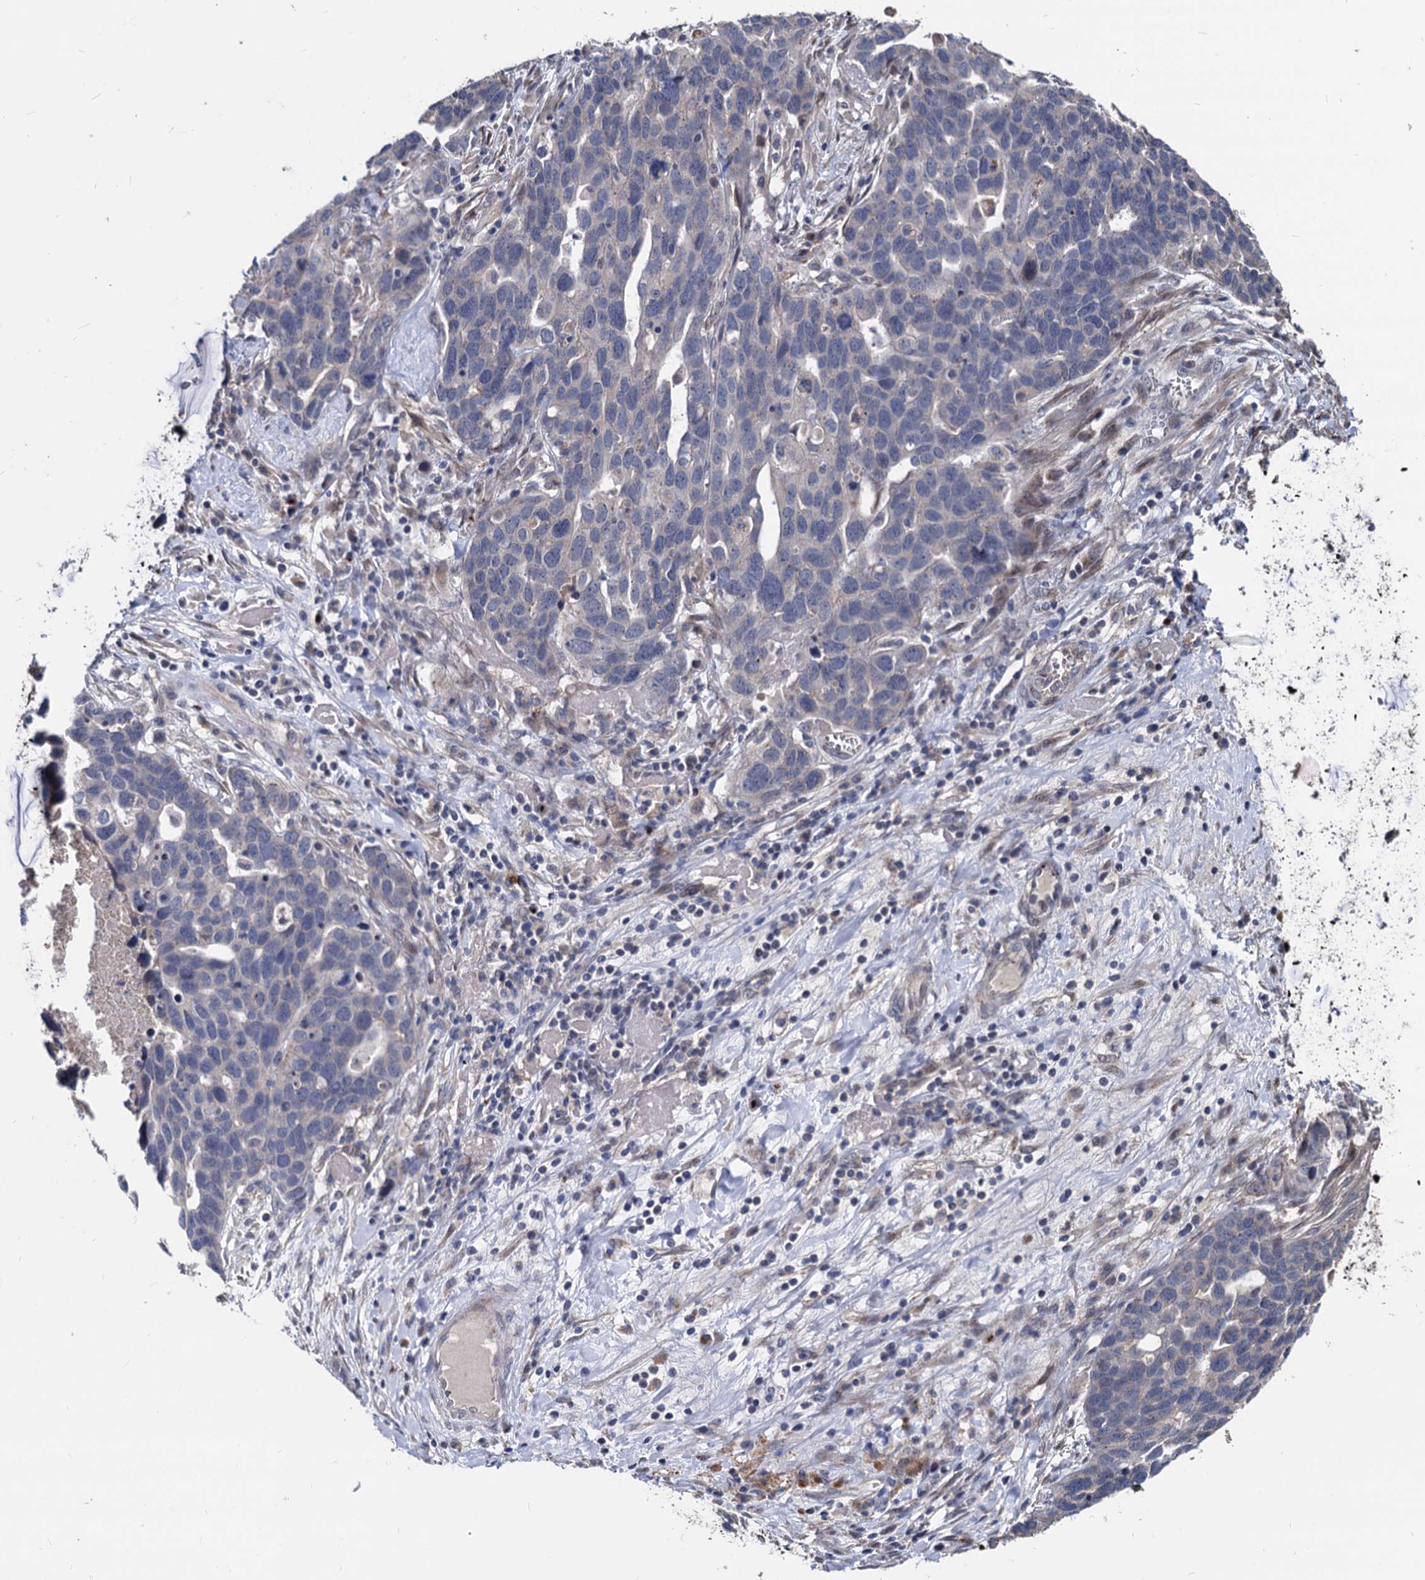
{"staining": {"intensity": "negative", "quantity": "none", "location": "none"}, "tissue": "ovarian cancer", "cell_type": "Tumor cells", "image_type": "cancer", "snomed": [{"axis": "morphology", "description": "Cystadenocarcinoma, serous, NOS"}, {"axis": "topography", "description": "Ovary"}], "caption": "A high-resolution histopathology image shows immunohistochemistry (IHC) staining of ovarian serous cystadenocarcinoma, which exhibits no significant staining in tumor cells.", "gene": "SMAGP", "patient": {"sex": "female", "age": 54}}